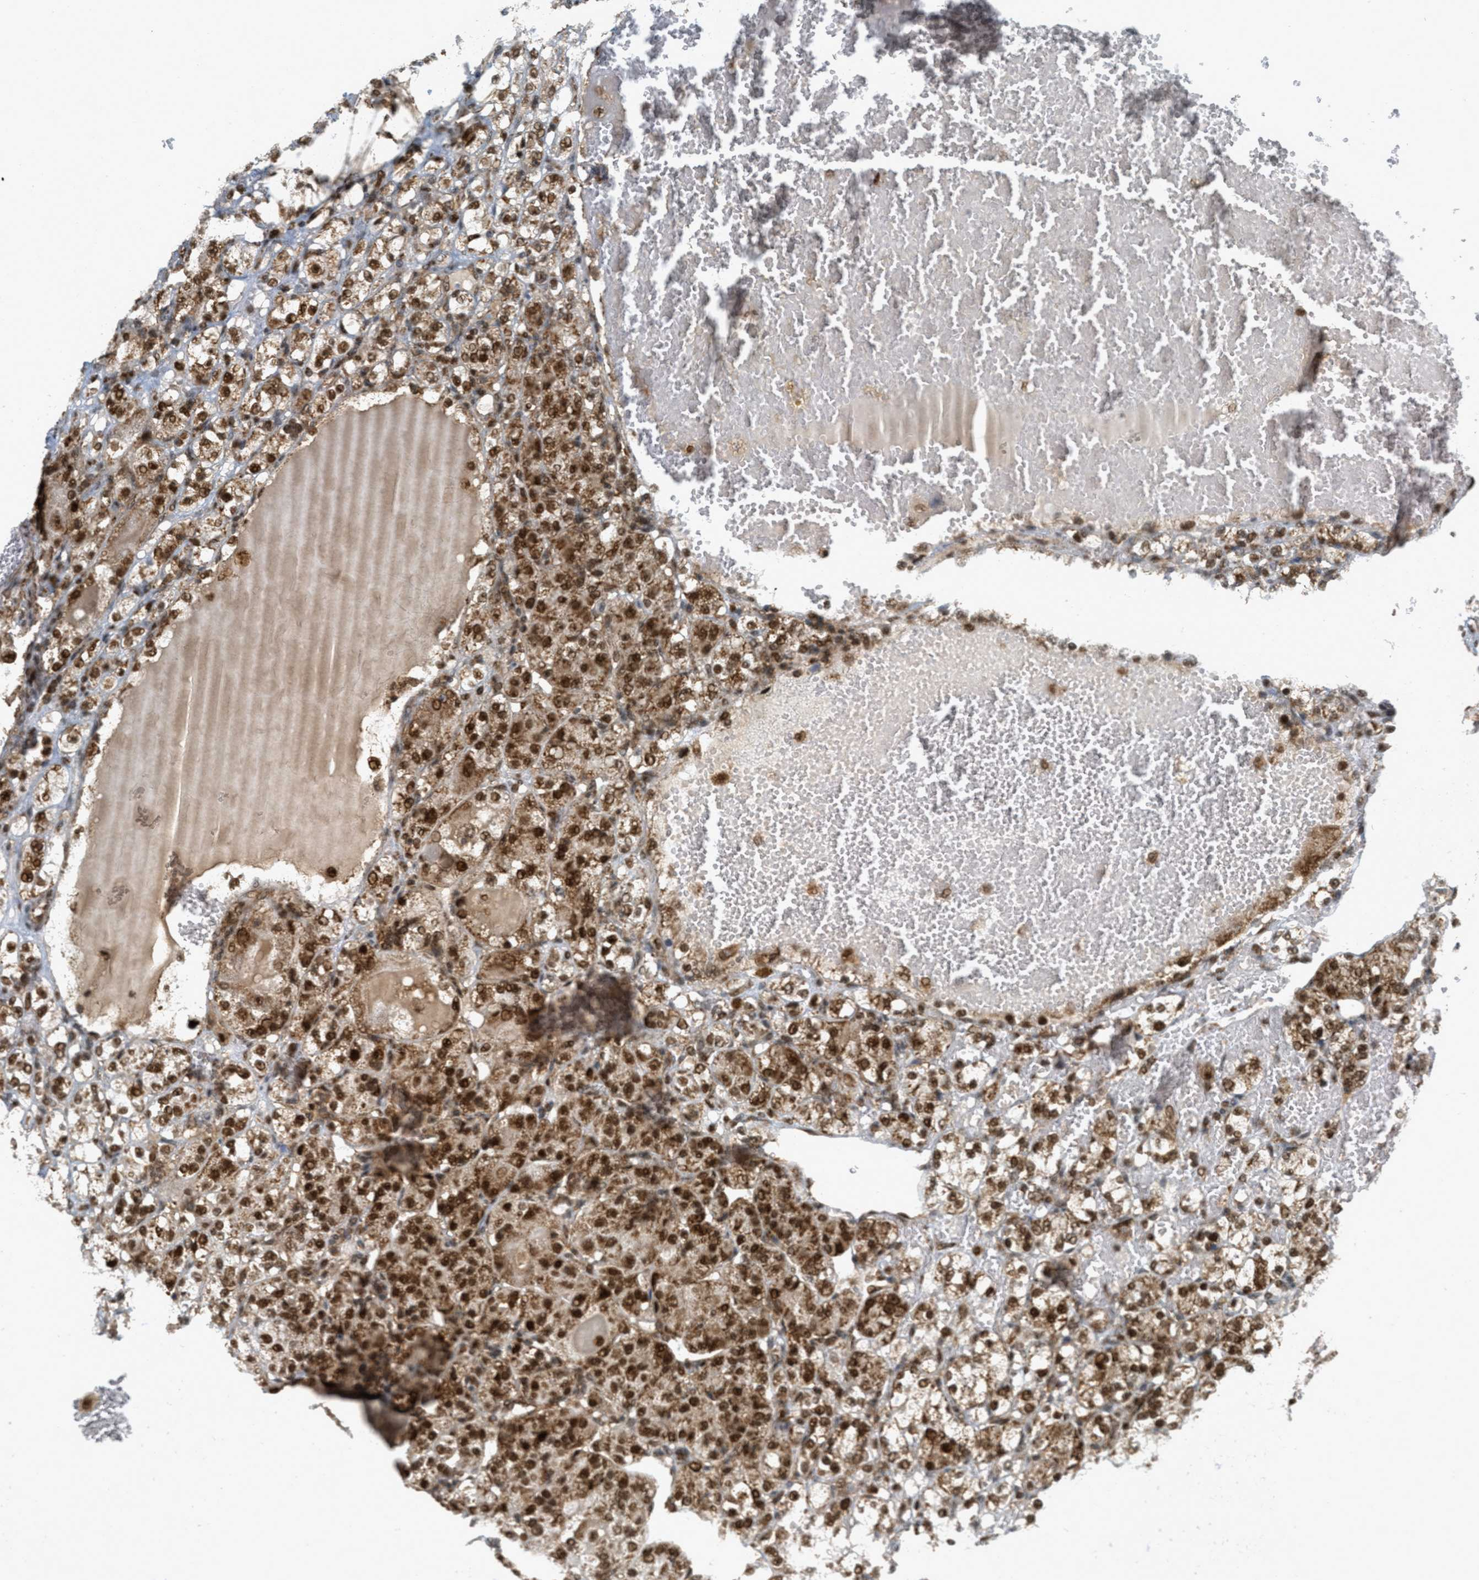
{"staining": {"intensity": "strong", "quantity": ">75%", "location": "cytoplasmic/membranous,nuclear"}, "tissue": "renal cancer", "cell_type": "Tumor cells", "image_type": "cancer", "snomed": [{"axis": "morphology", "description": "Normal tissue, NOS"}, {"axis": "morphology", "description": "Adenocarcinoma, NOS"}, {"axis": "topography", "description": "Kidney"}], "caption": "Renal cancer was stained to show a protein in brown. There is high levels of strong cytoplasmic/membranous and nuclear staining in approximately >75% of tumor cells. (IHC, brightfield microscopy, high magnification).", "gene": "TLK1", "patient": {"sex": "male", "age": 61}}